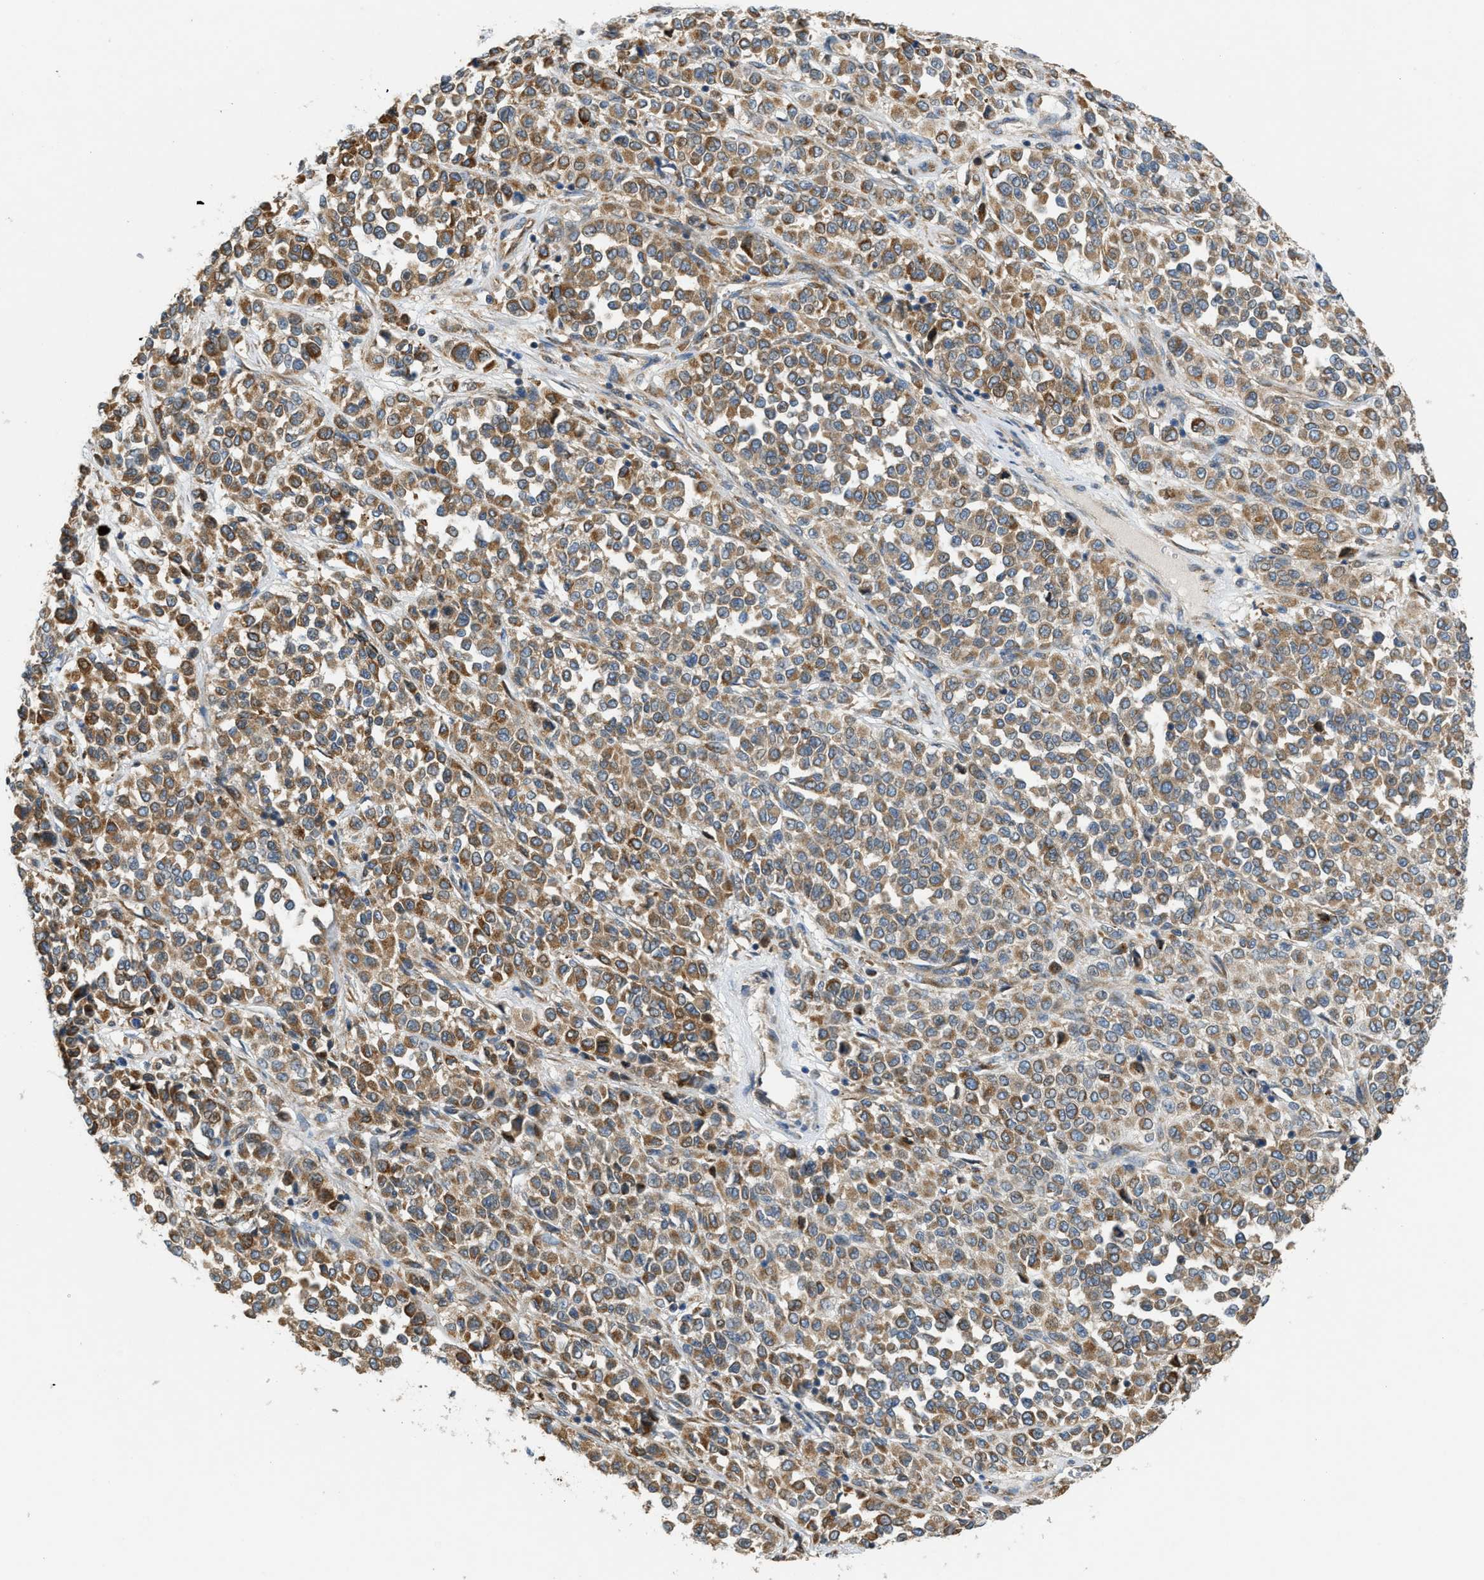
{"staining": {"intensity": "moderate", "quantity": ">75%", "location": "cytoplasmic/membranous"}, "tissue": "melanoma", "cell_type": "Tumor cells", "image_type": "cancer", "snomed": [{"axis": "morphology", "description": "Malignant melanoma, Metastatic site"}, {"axis": "topography", "description": "Pancreas"}], "caption": "Immunohistochemical staining of melanoma reveals moderate cytoplasmic/membranous protein positivity in about >75% of tumor cells.", "gene": "TMEM68", "patient": {"sex": "female", "age": 30}}